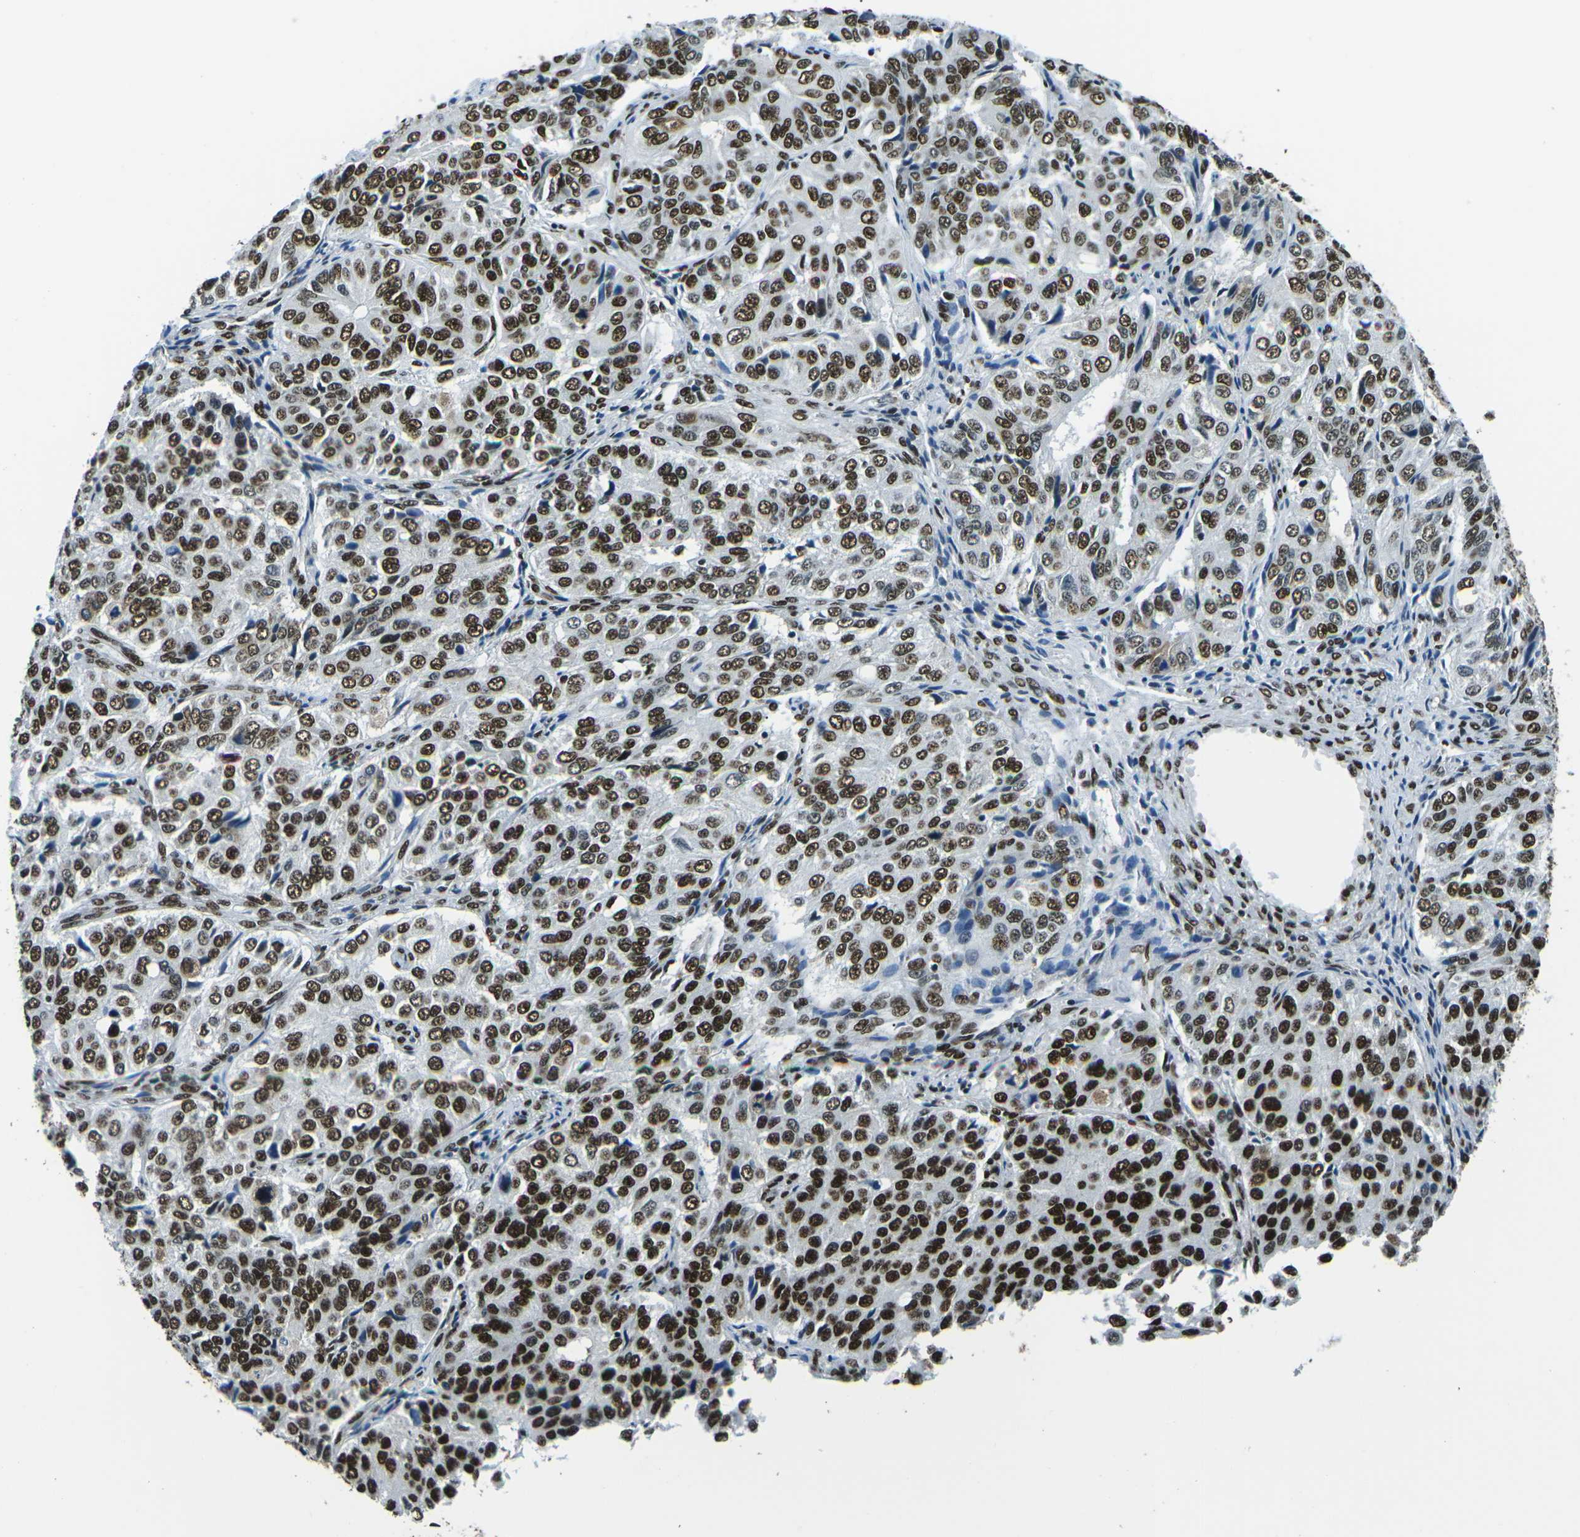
{"staining": {"intensity": "strong", "quantity": ">75%", "location": "nuclear"}, "tissue": "ovarian cancer", "cell_type": "Tumor cells", "image_type": "cancer", "snomed": [{"axis": "morphology", "description": "Carcinoma, endometroid"}, {"axis": "topography", "description": "Ovary"}], "caption": "Immunohistochemical staining of ovarian cancer (endometroid carcinoma) demonstrates high levels of strong nuclear protein positivity in approximately >75% of tumor cells.", "gene": "HNRNPL", "patient": {"sex": "female", "age": 51}}